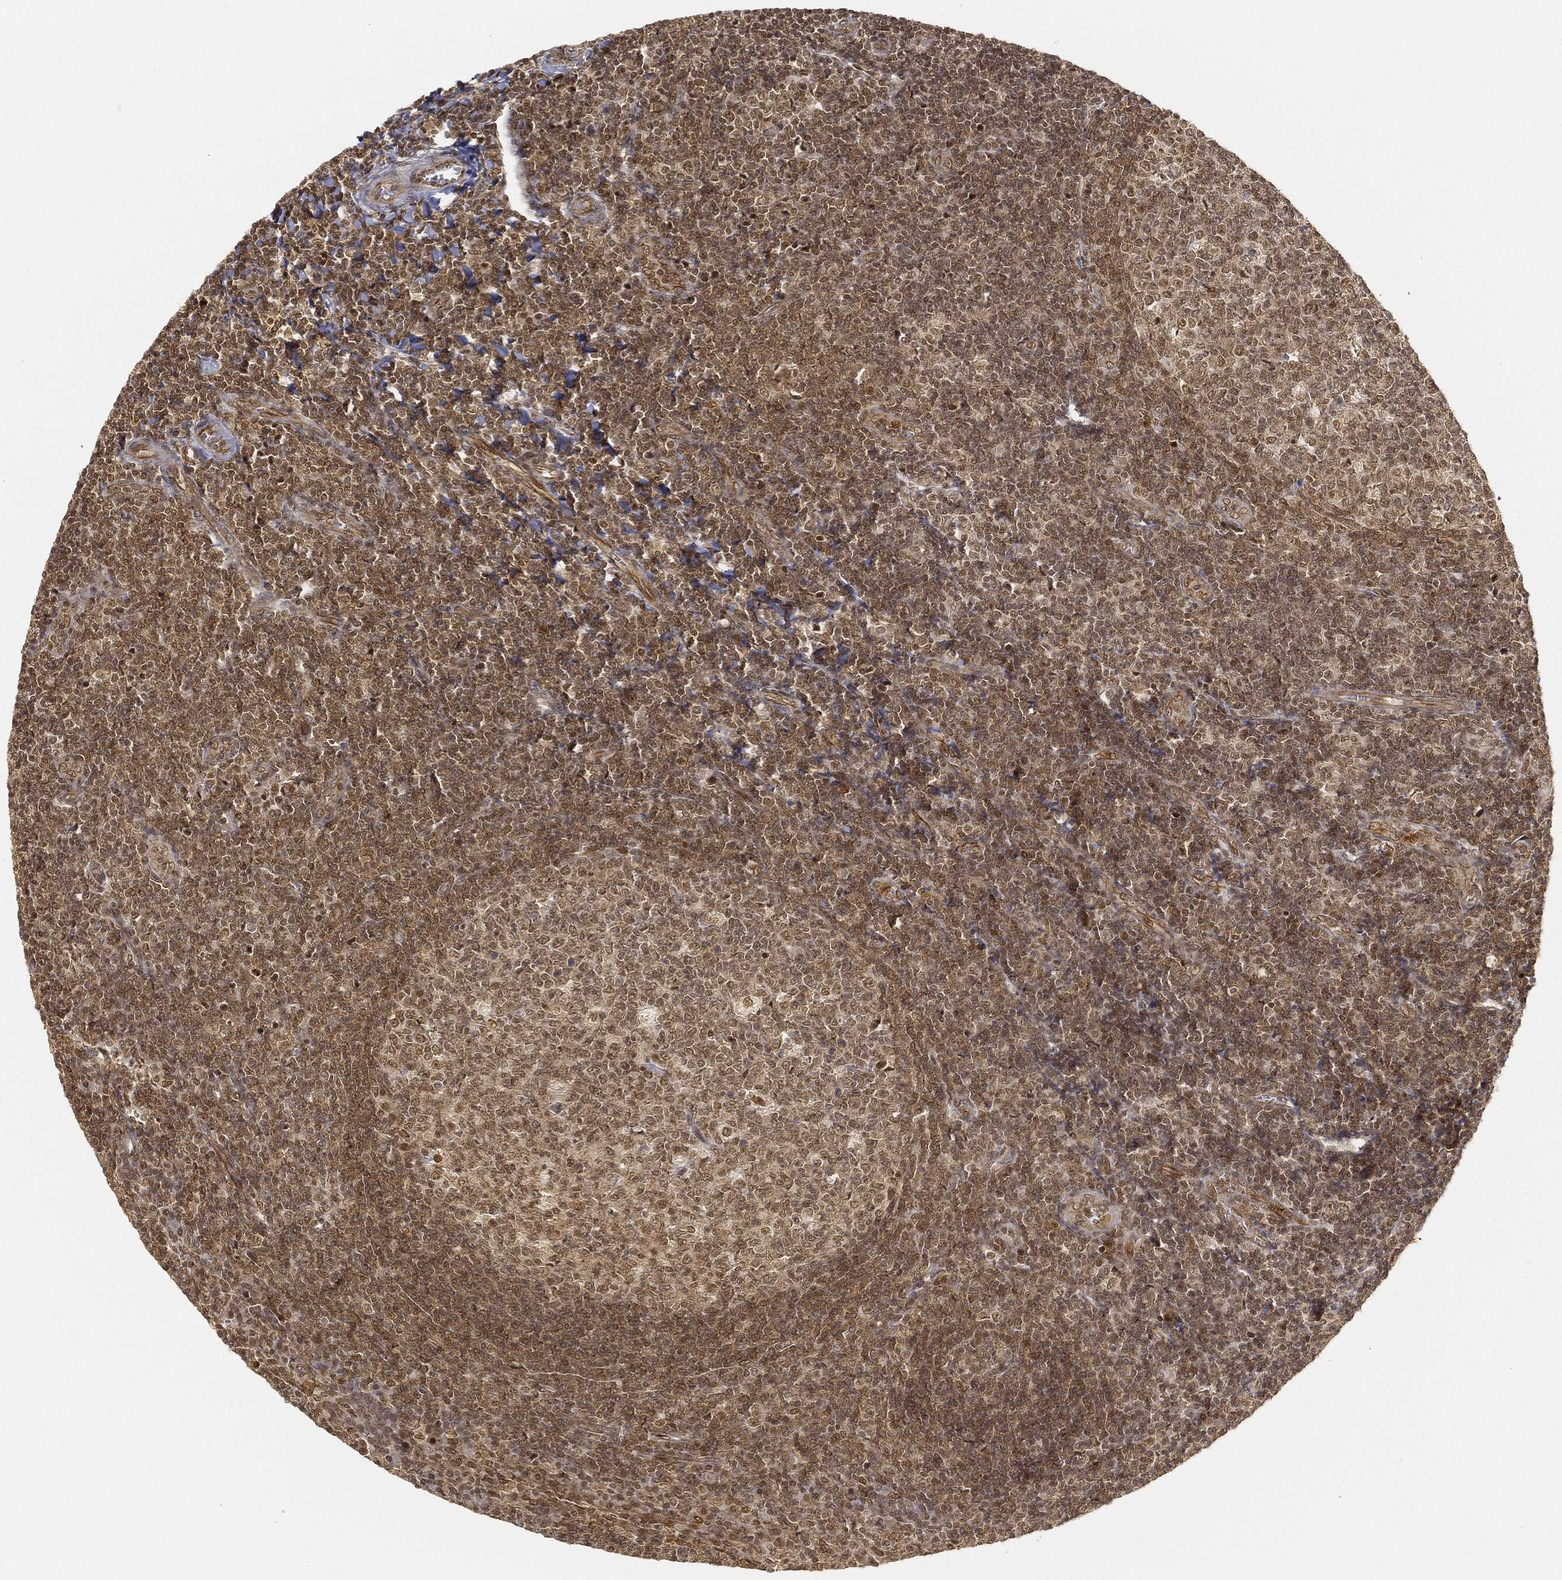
{"staining": {"intensity": "moderate", "quantity": ">75%", "location": "cytoplasmic/membranous,nuclear"}, "tissue": "tonsil", "cell_type": "Germinal center cells", "image_type": "normal", "snomed": [{"axis": "morphology", "description": "Normal tissue, NOS"}, {"axis": "topography", "description": "Tonsil"}], "caption": "The immunohistochemical stain highlights moderate cytoplasmic/membranous,nuclear staining in germinal center cells of normal tonsil. The staining was performed using DAB to visualize the protein expression in brown, while the nuclei were stained in blue with hematoxylin (Magnification: 20x).", "gene": "CIB1", "patient": {"sex": "female", "age": 13}}